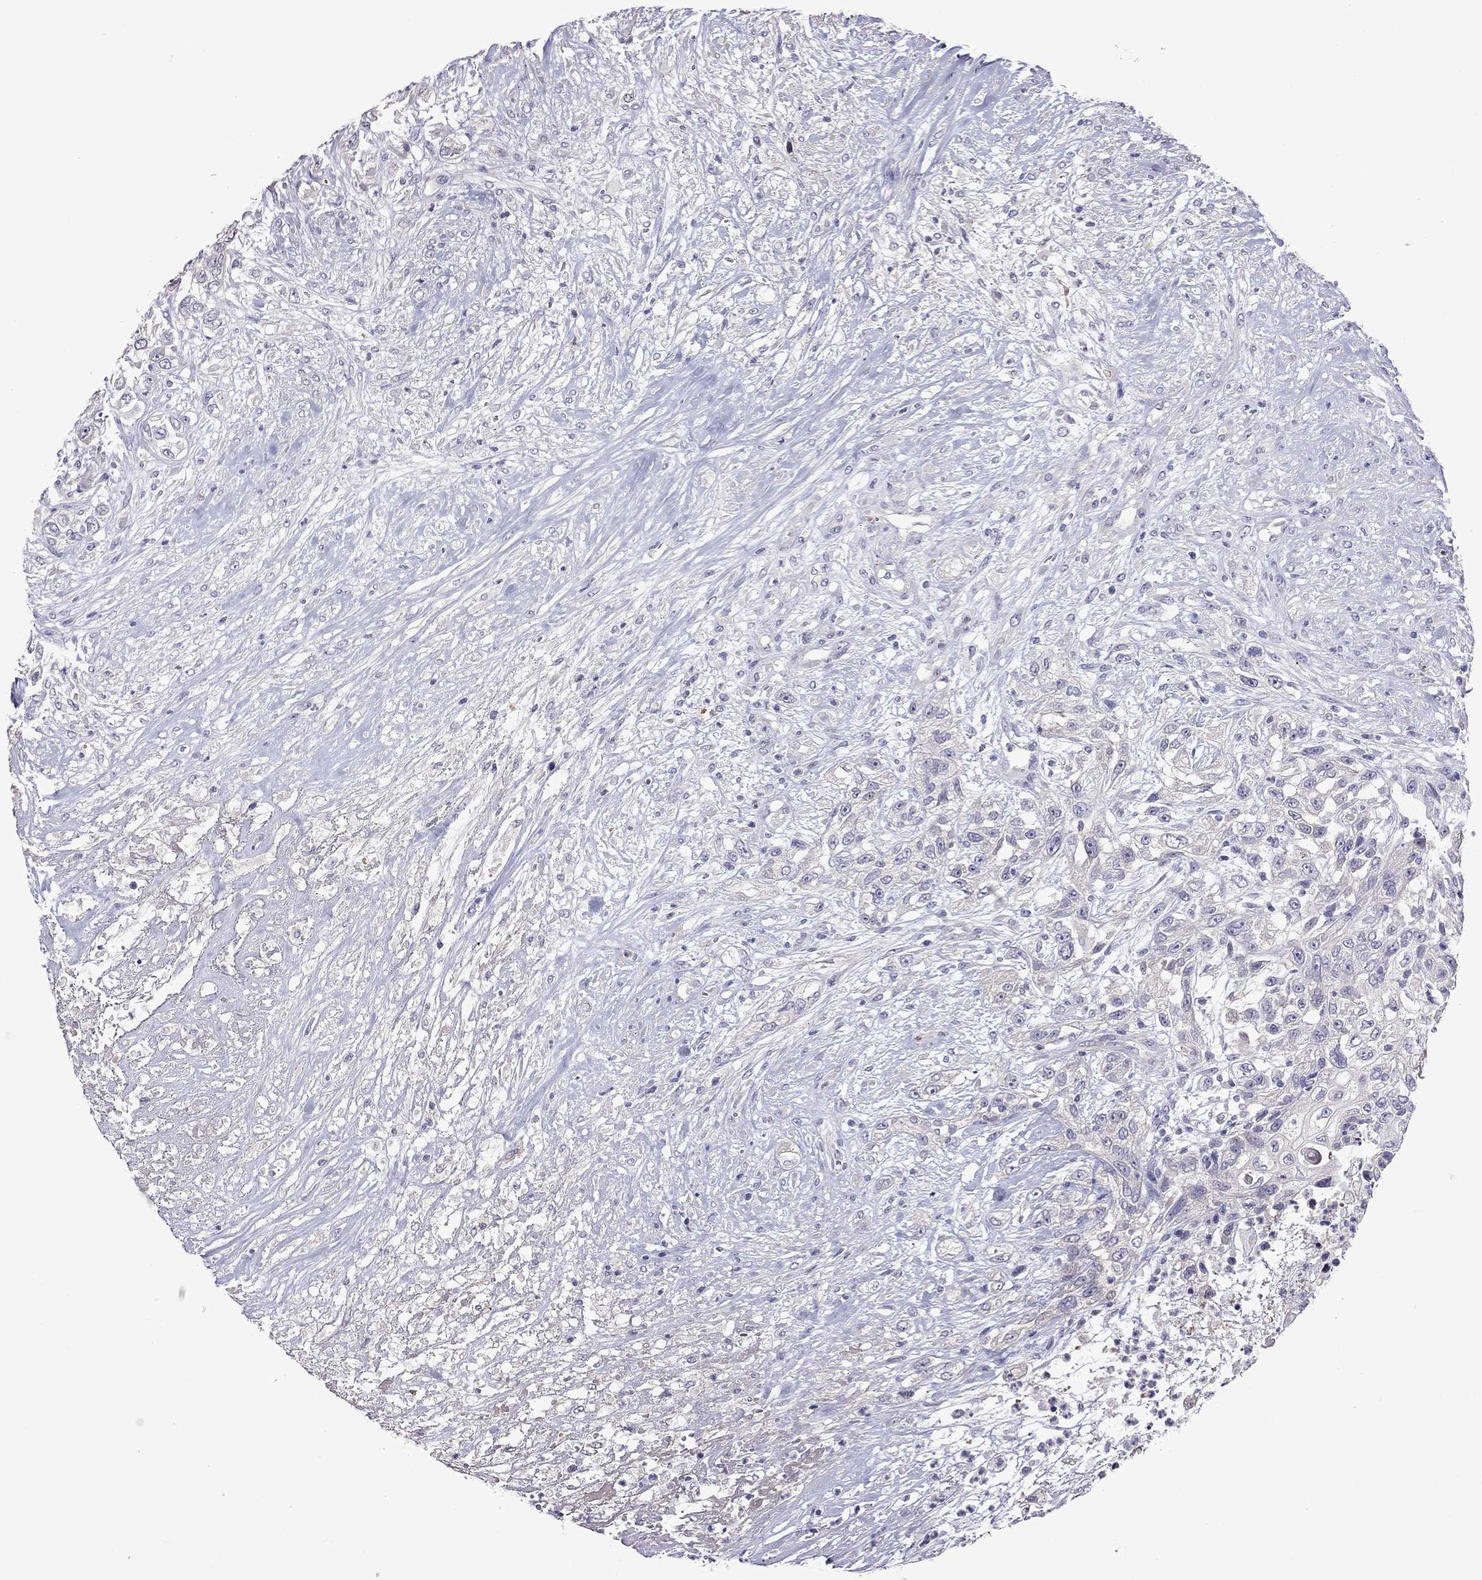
{"staining": {"intensity": "negative", "quantity": "none", "location": "none"}, "tissue": "urothelial cancer", "cell_type": "Tumor cells", "image_type": "cancer", "snomed": [{"axis": "morphology", "description": "Urothelial carcinoma, High grade"}, {"axis": "topography", "description": "Urinary bladder"}], "caption": "Tumor cells show no significant staining in urothelial carcinoma (high-grade).", "gene": "FEZ1", "patient": {"sex": "female", "age": 56}}